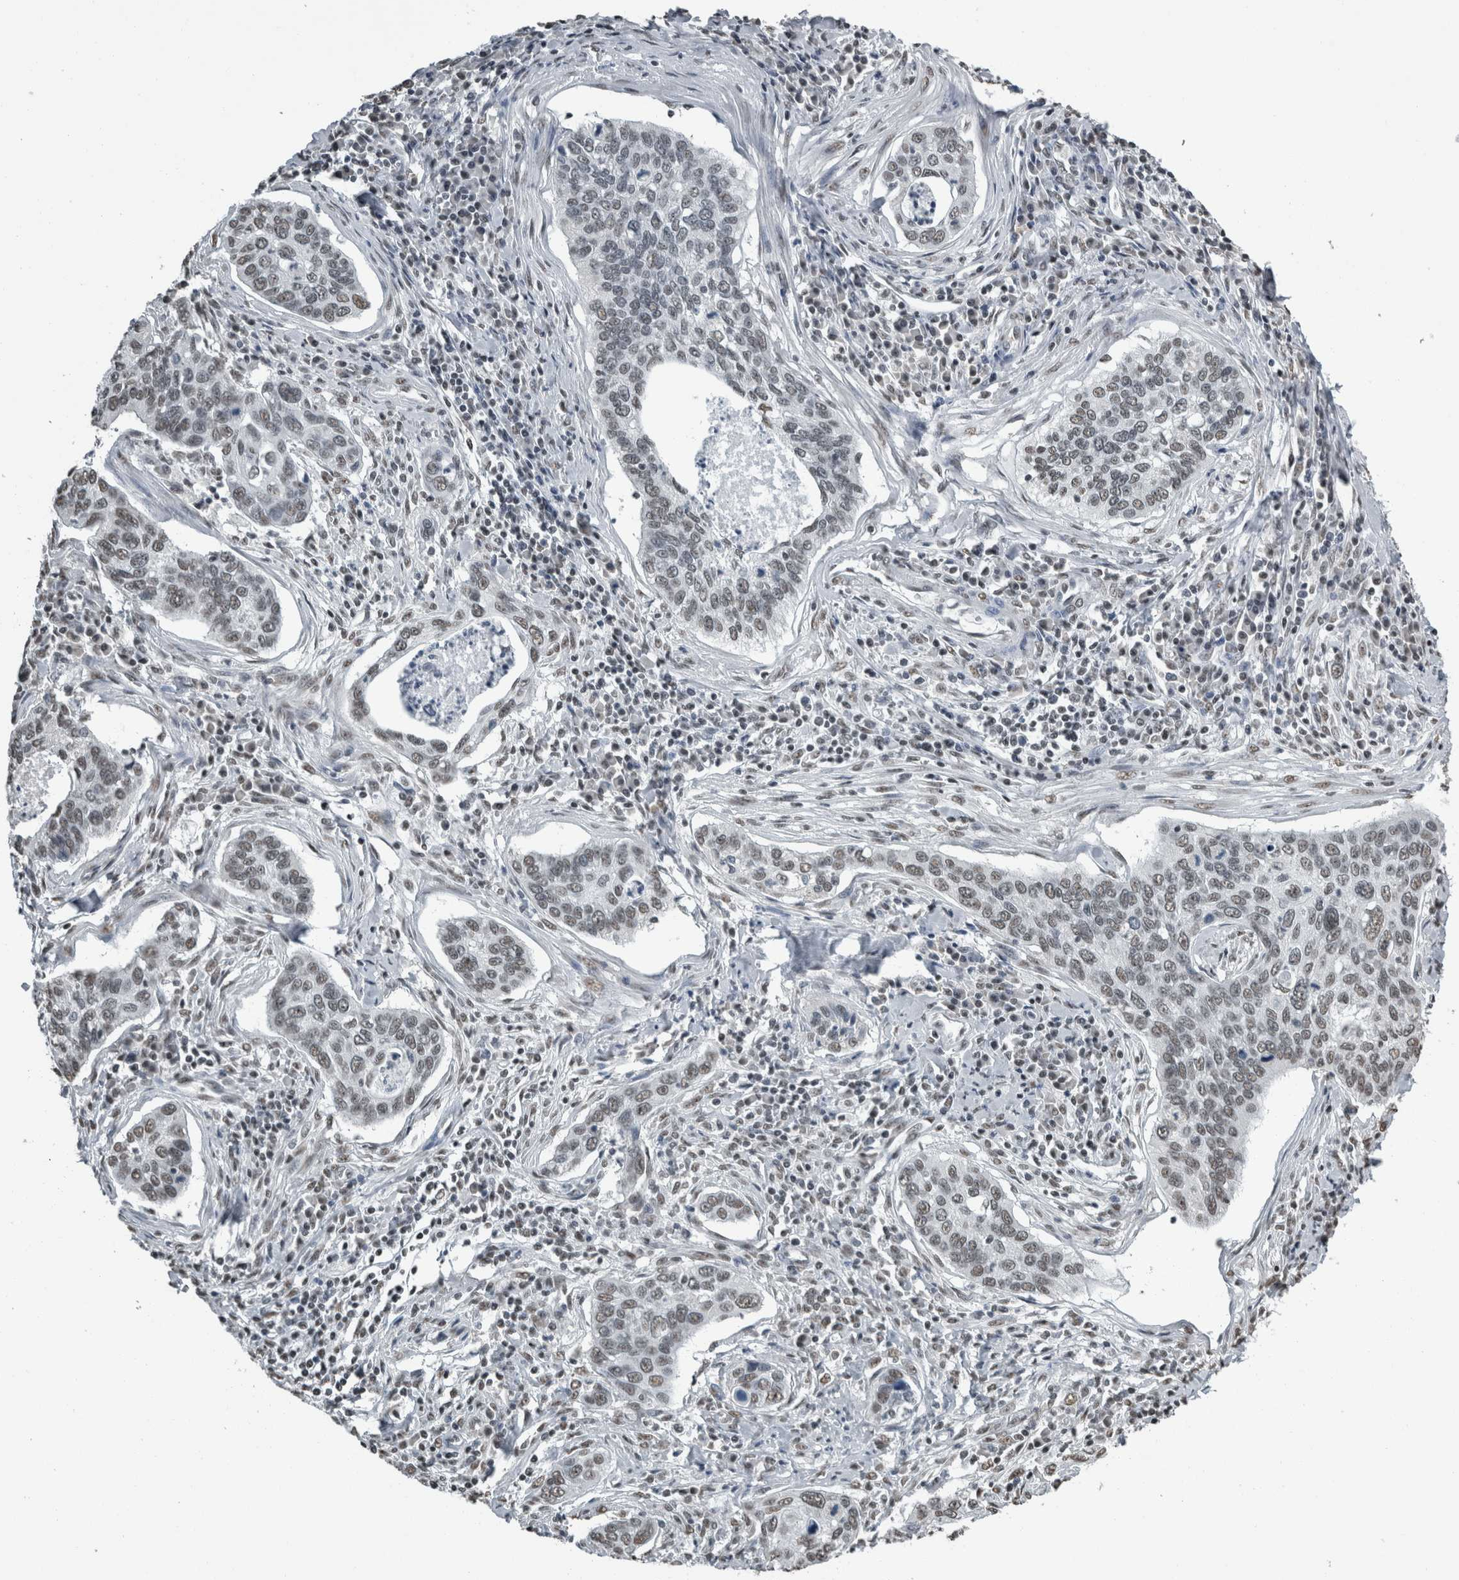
{"staining": {"intensity": "weak", "quantity": ">75%", "location": "nuclear"}, "tissue": "cervical cancer", "cell_type": "Tumor cells", "image_type": "cancer", "snomed": [{"axis": "morphology", "description": "Squamous cell carcinoma, NOS"}, {"axis": "topography", "description": "Cervix"}], "caption": "The image displays immunohistochemical staining of cervical cancer. There is weak nuclear positivity is present in approximately >75% of tumor cells. (DAB (3,3'-diaminobenzidine) = brown stain, brightfield microscopy at high magnification).", "gene": "TGS1", "patient": {"sex": "female", "age": 53}}